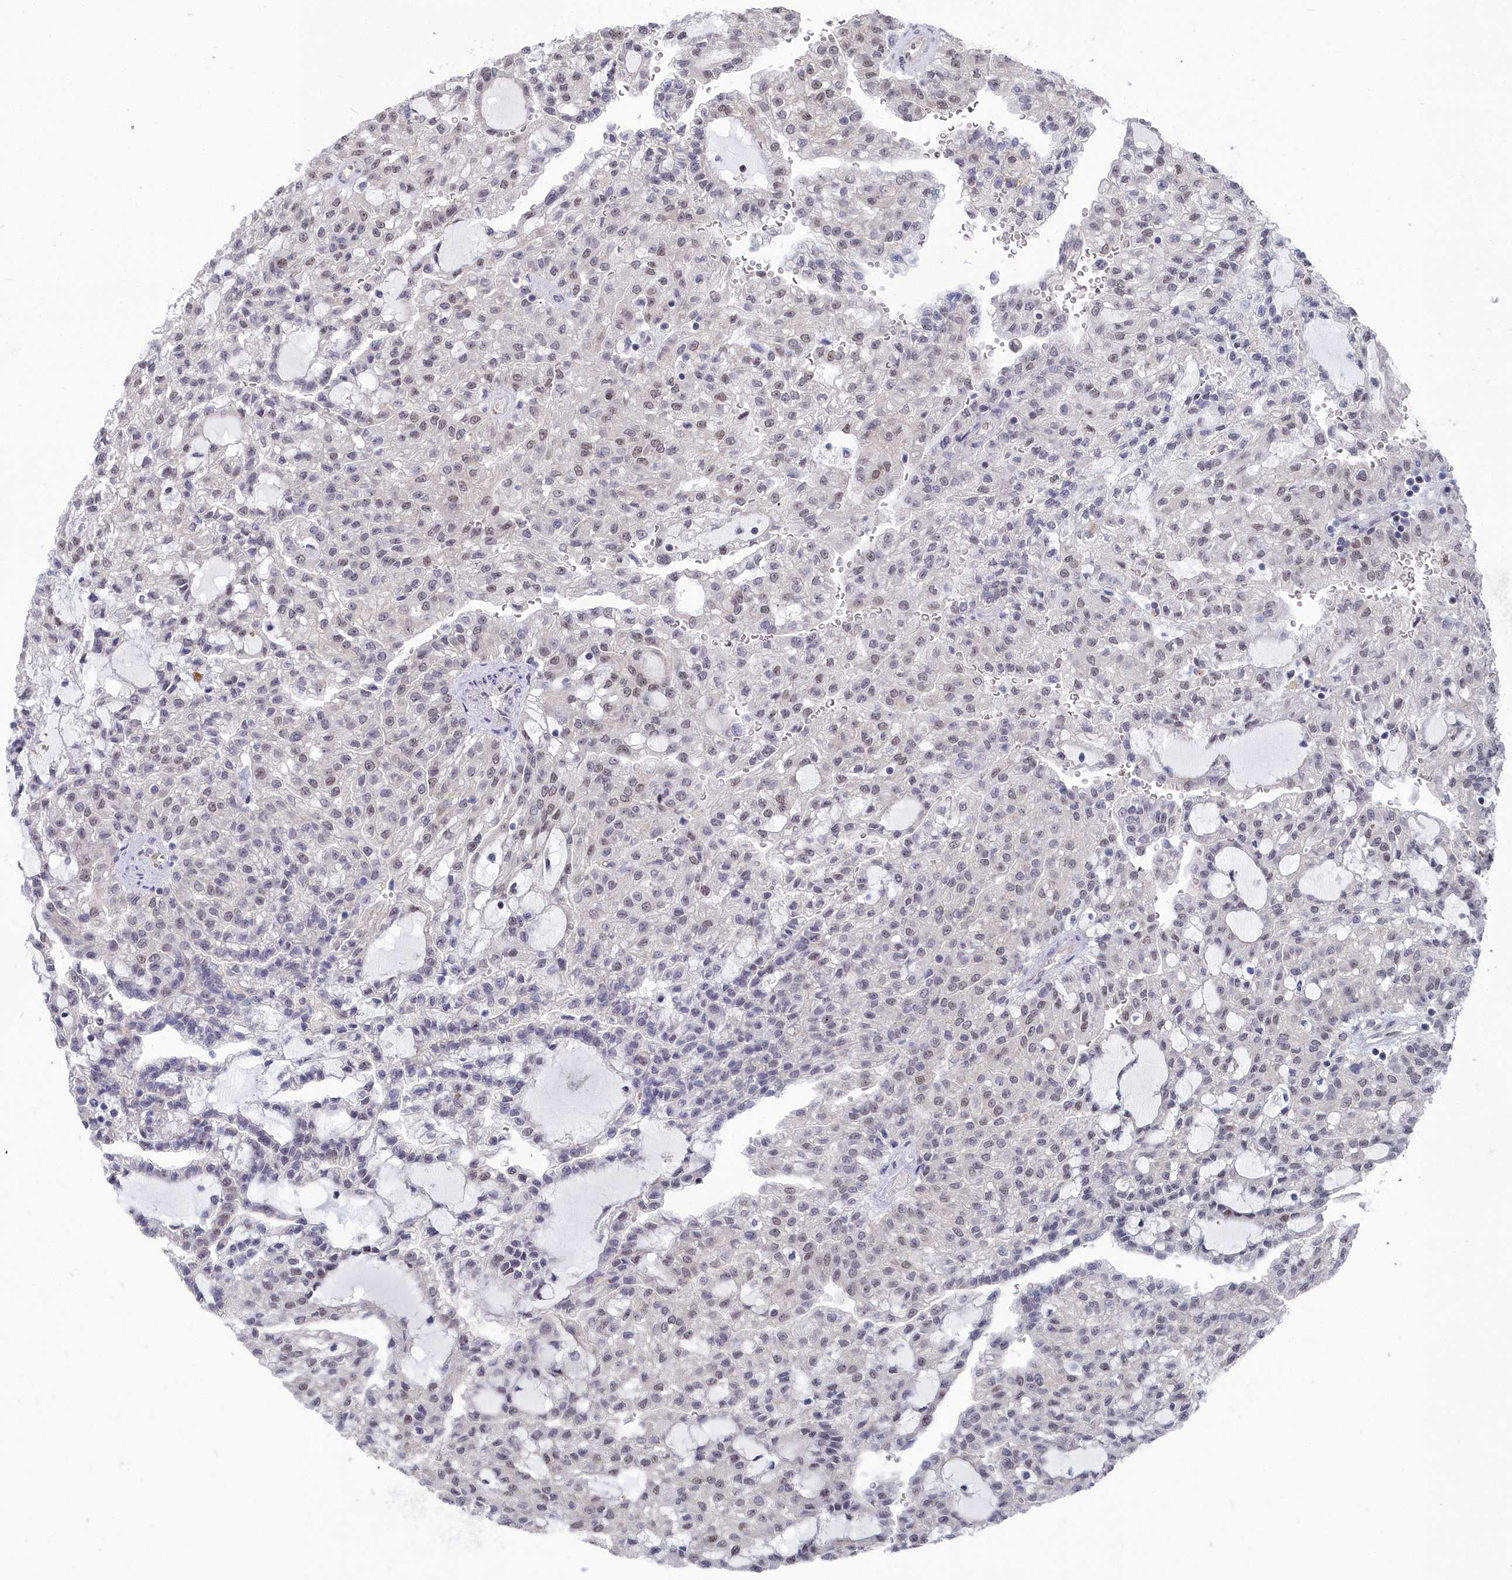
{"staining": {"intensity": "weak", "quantity": "<25%", "location": "nuclear"}, "tissue": "renal cancer", "cell_type": "Tumor cells", "image_type": "cancer", "snomed": [{"axis": "morphology", "description": "Adenocarcinoma, NOS"}, {"axis": "topography", "description": "Kidney"}], "caption": "A micrograph of human renal cancer (adenocarcinoma) is negative for staining in tumor cells.", "gene": "RPS27A", "patient": {"sex": "male", "age": 63}}